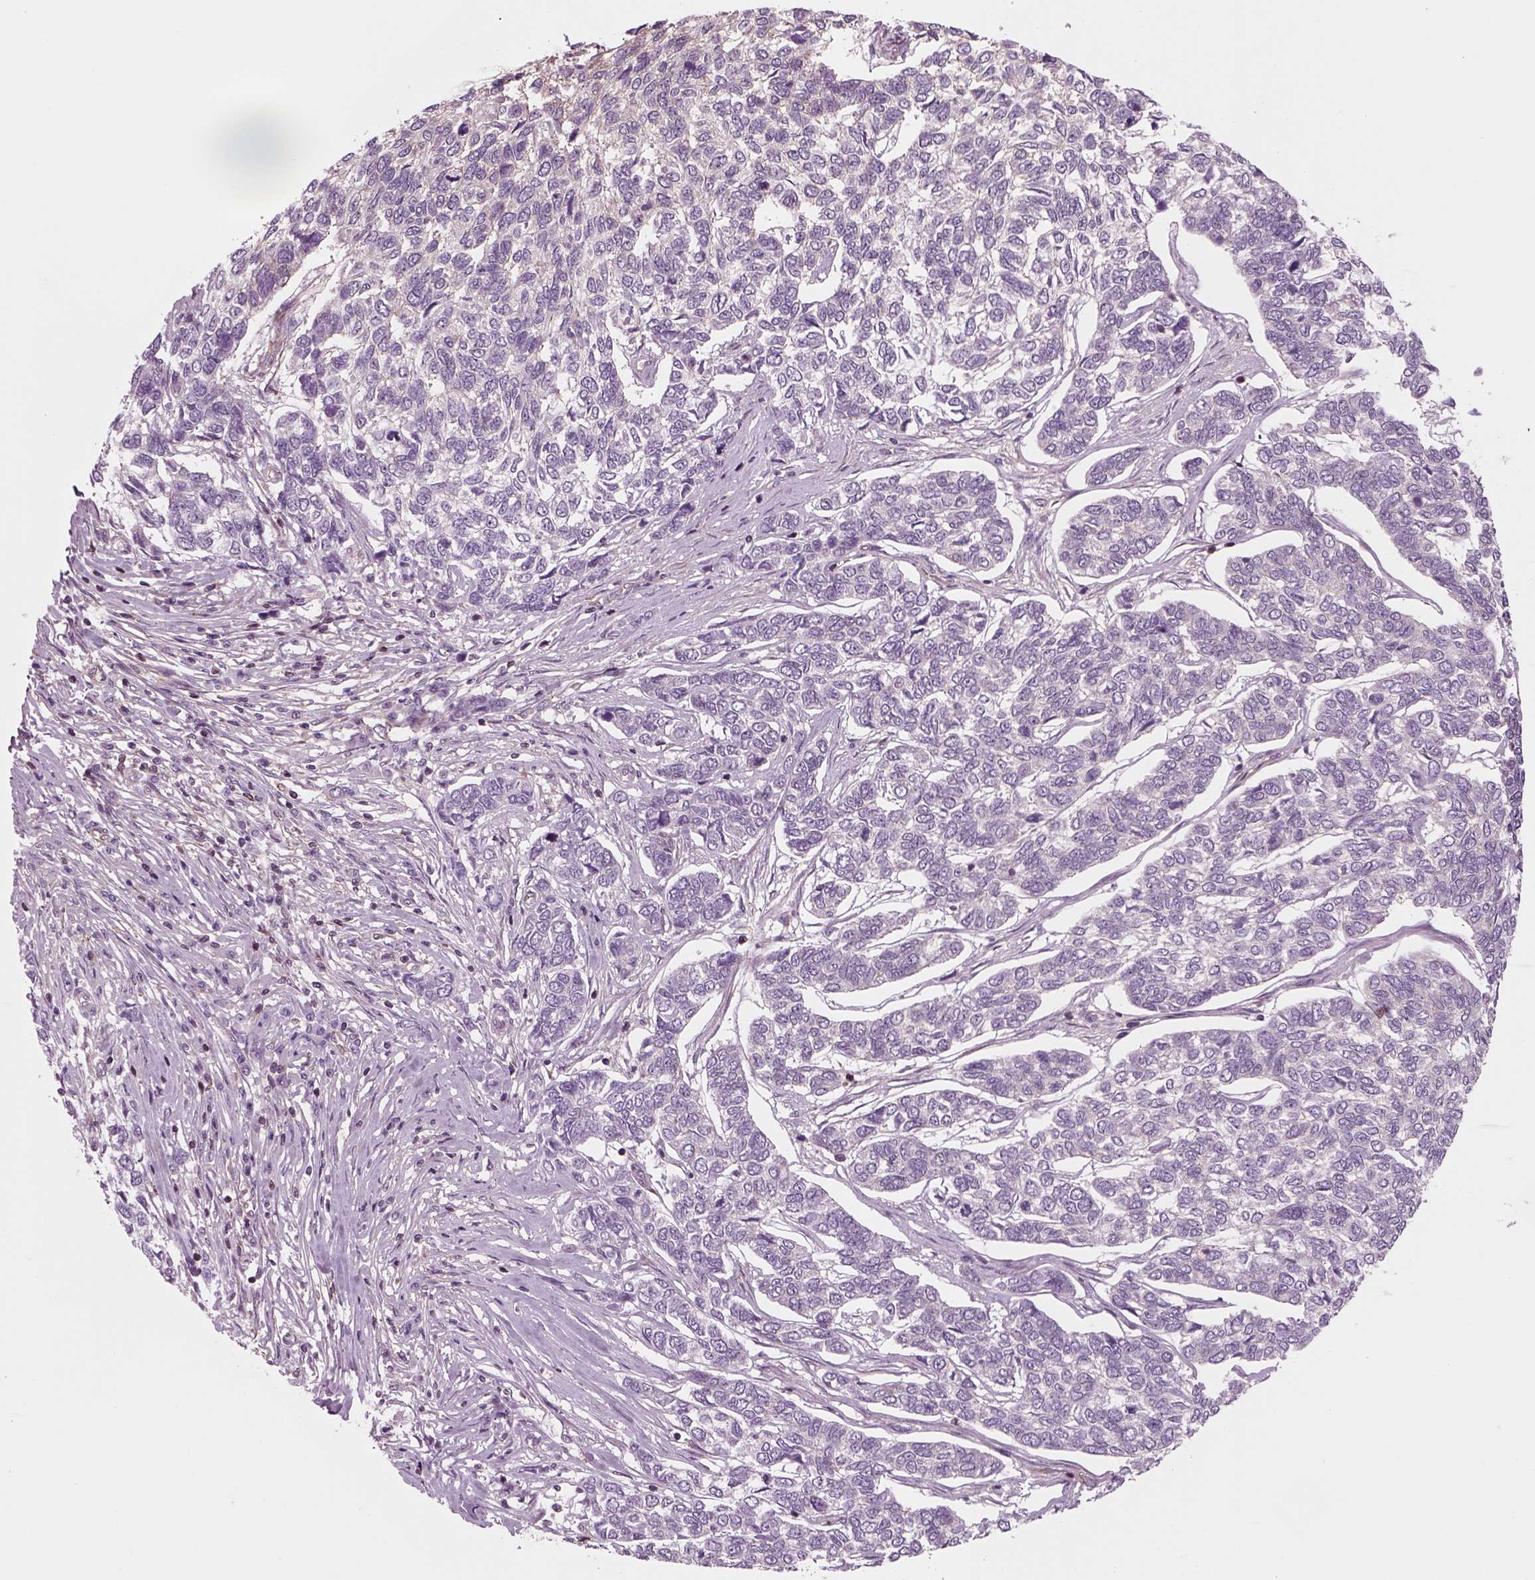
{"staining": {"intensity": "negative", "quantity": "none", "location": "none"}, "tissue": "skin cancer", "cell_type": "Tumor cells", "image_type": "cancer", "snomed": [{"axis": "morphology", "description": "Basal cell carcinoma"}, {"axis": "topography", "description": "Skin"}], "caption": "Immunohistochemistry of skin cancer (basal cell carcinoma) shows no expression in tumor cells.", "gene": "SLC2A3", "patient": {"sex": "female", "age": 65}}